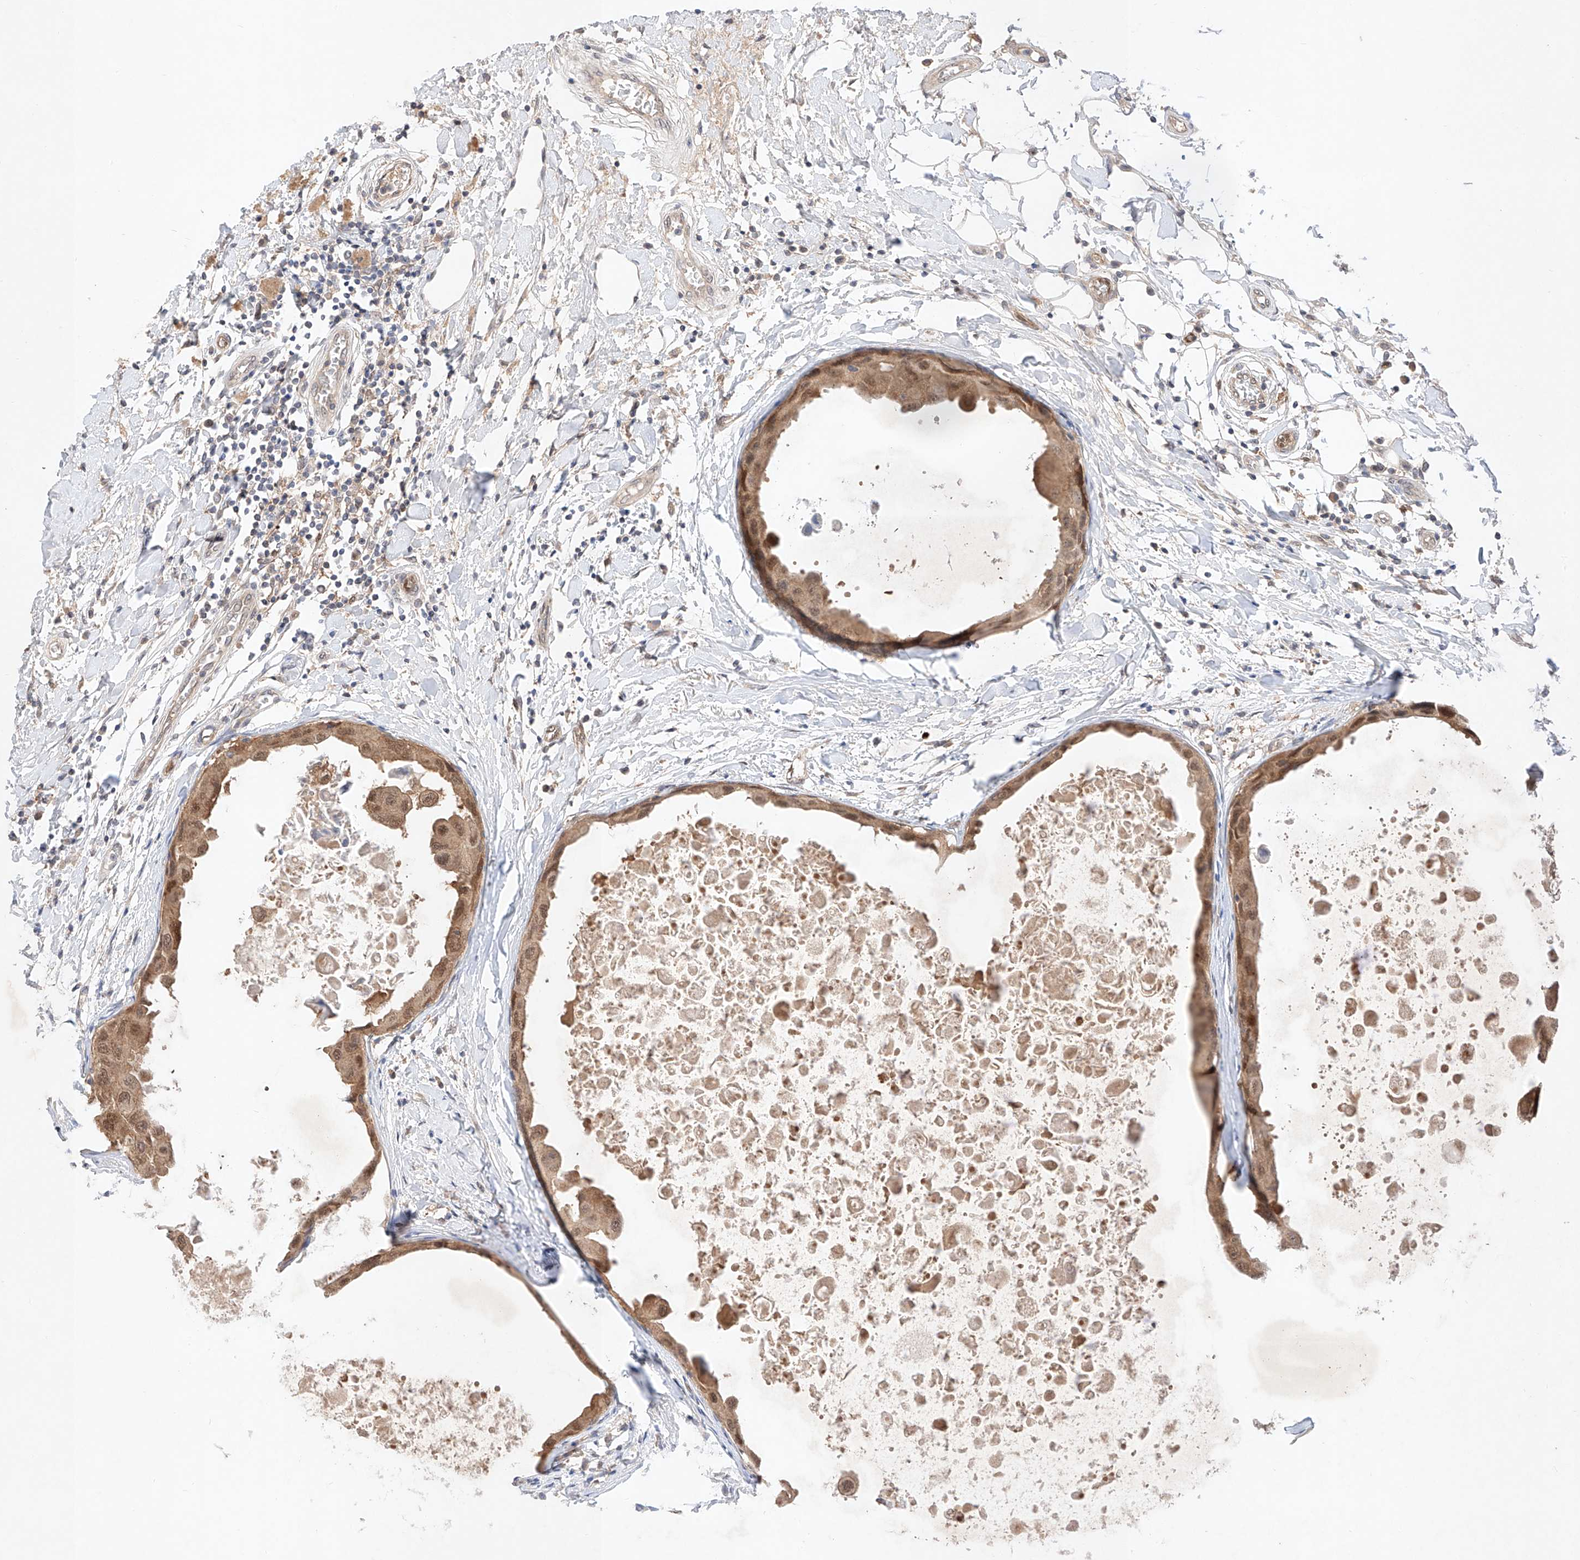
{"staining": {"intensity": "moderate", "quantity": "25%-75%", "location": "cytoplasmic/membranous,nuclear"}, "tissue": "breast cancer", "cell_type": "Tumor cells", "image_type": "cancer", "snomed": [{"axis": "morphology", "description": "Duct carcinoma"}, {"axis": "topography", "description": "Breast"}], "caption": "The photomicrograph reveals immunohistochemical staining of invasive ductal carcinoma (breast). There is moderate cytoplasmic/membranous and nuclear expression is appreciated in approximately 25%-75% of tumor cells.", "gene": "ZNF124", "patient": {"sex": "female", "age": 27}}